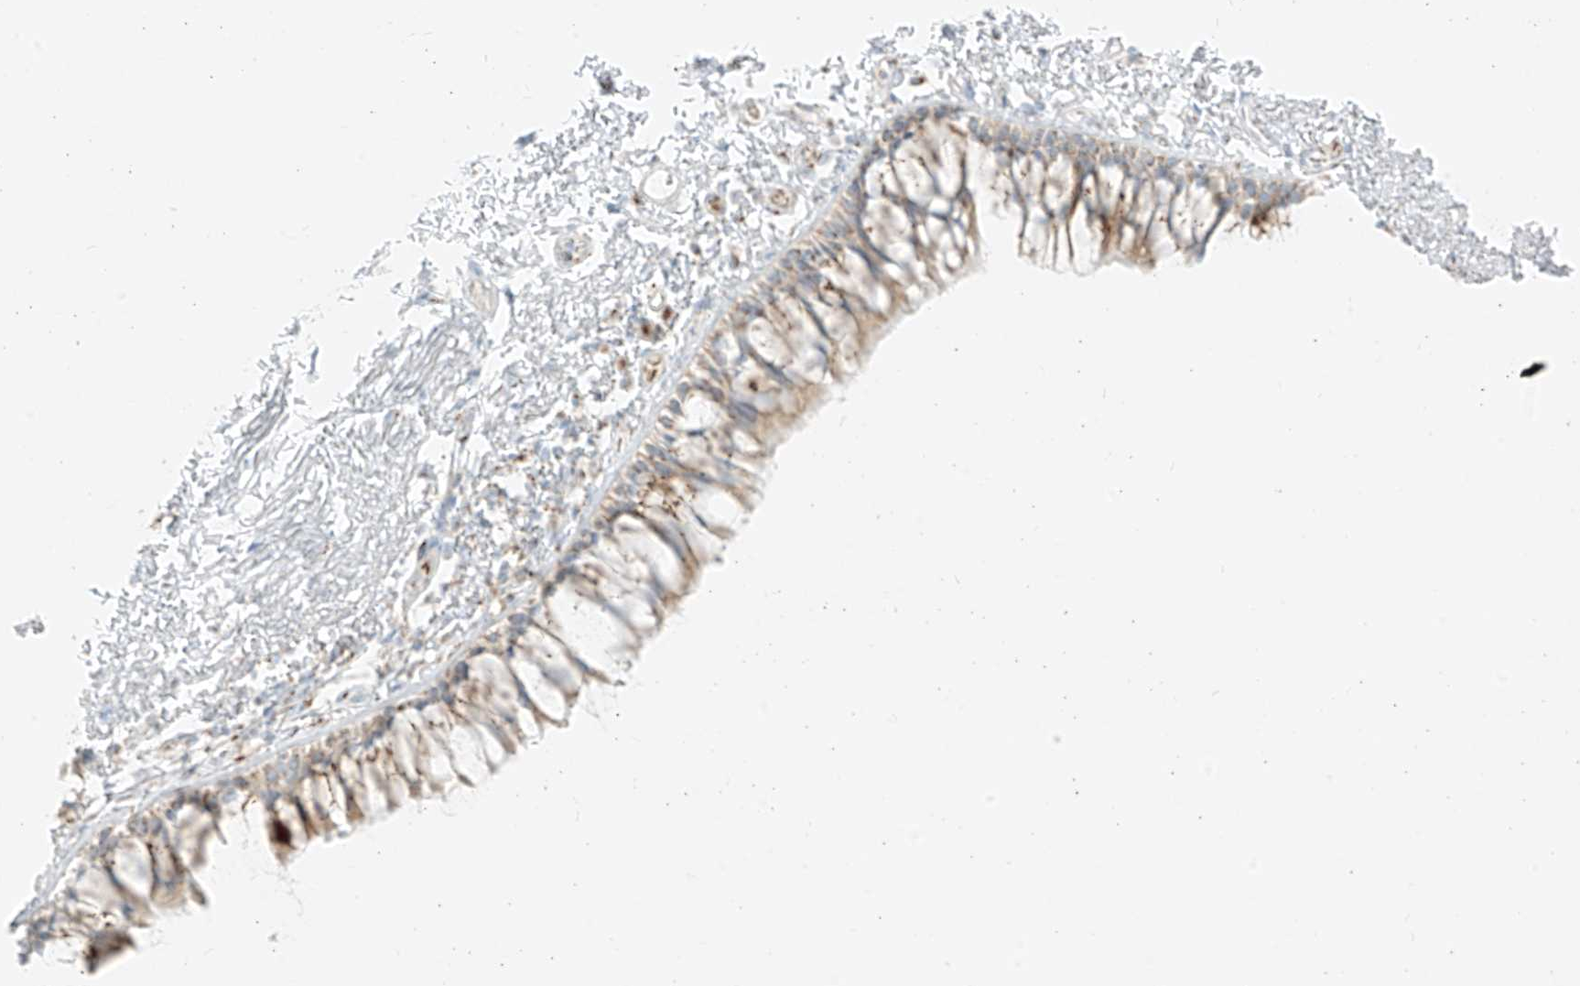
{"staining": {"intensity": "weak", "quantity": ">75%", "location": "cytoplasmic/membranous"}, "tissue": "bronchus", "cell_type": "Respiratory epithelial cells", "image_type": "normal", "snomed": [{"axis": "morphology", "description": "Normal tissue, NOS"}, {"axis": "topography", "description": "Cartilage tissue"}, {"axis": "topography", "description": "Bronchus"}], "caption": "High-power microscopy captured an immunohistochemistry (IHC) micrograph of unremarkable bronchus, revealing weak cytoplasmic/membranous positivity in about >75% of respiratory epithelial cells.", "gene": "TMEM87B", "patient": {"sex": "female", "age": 73}}